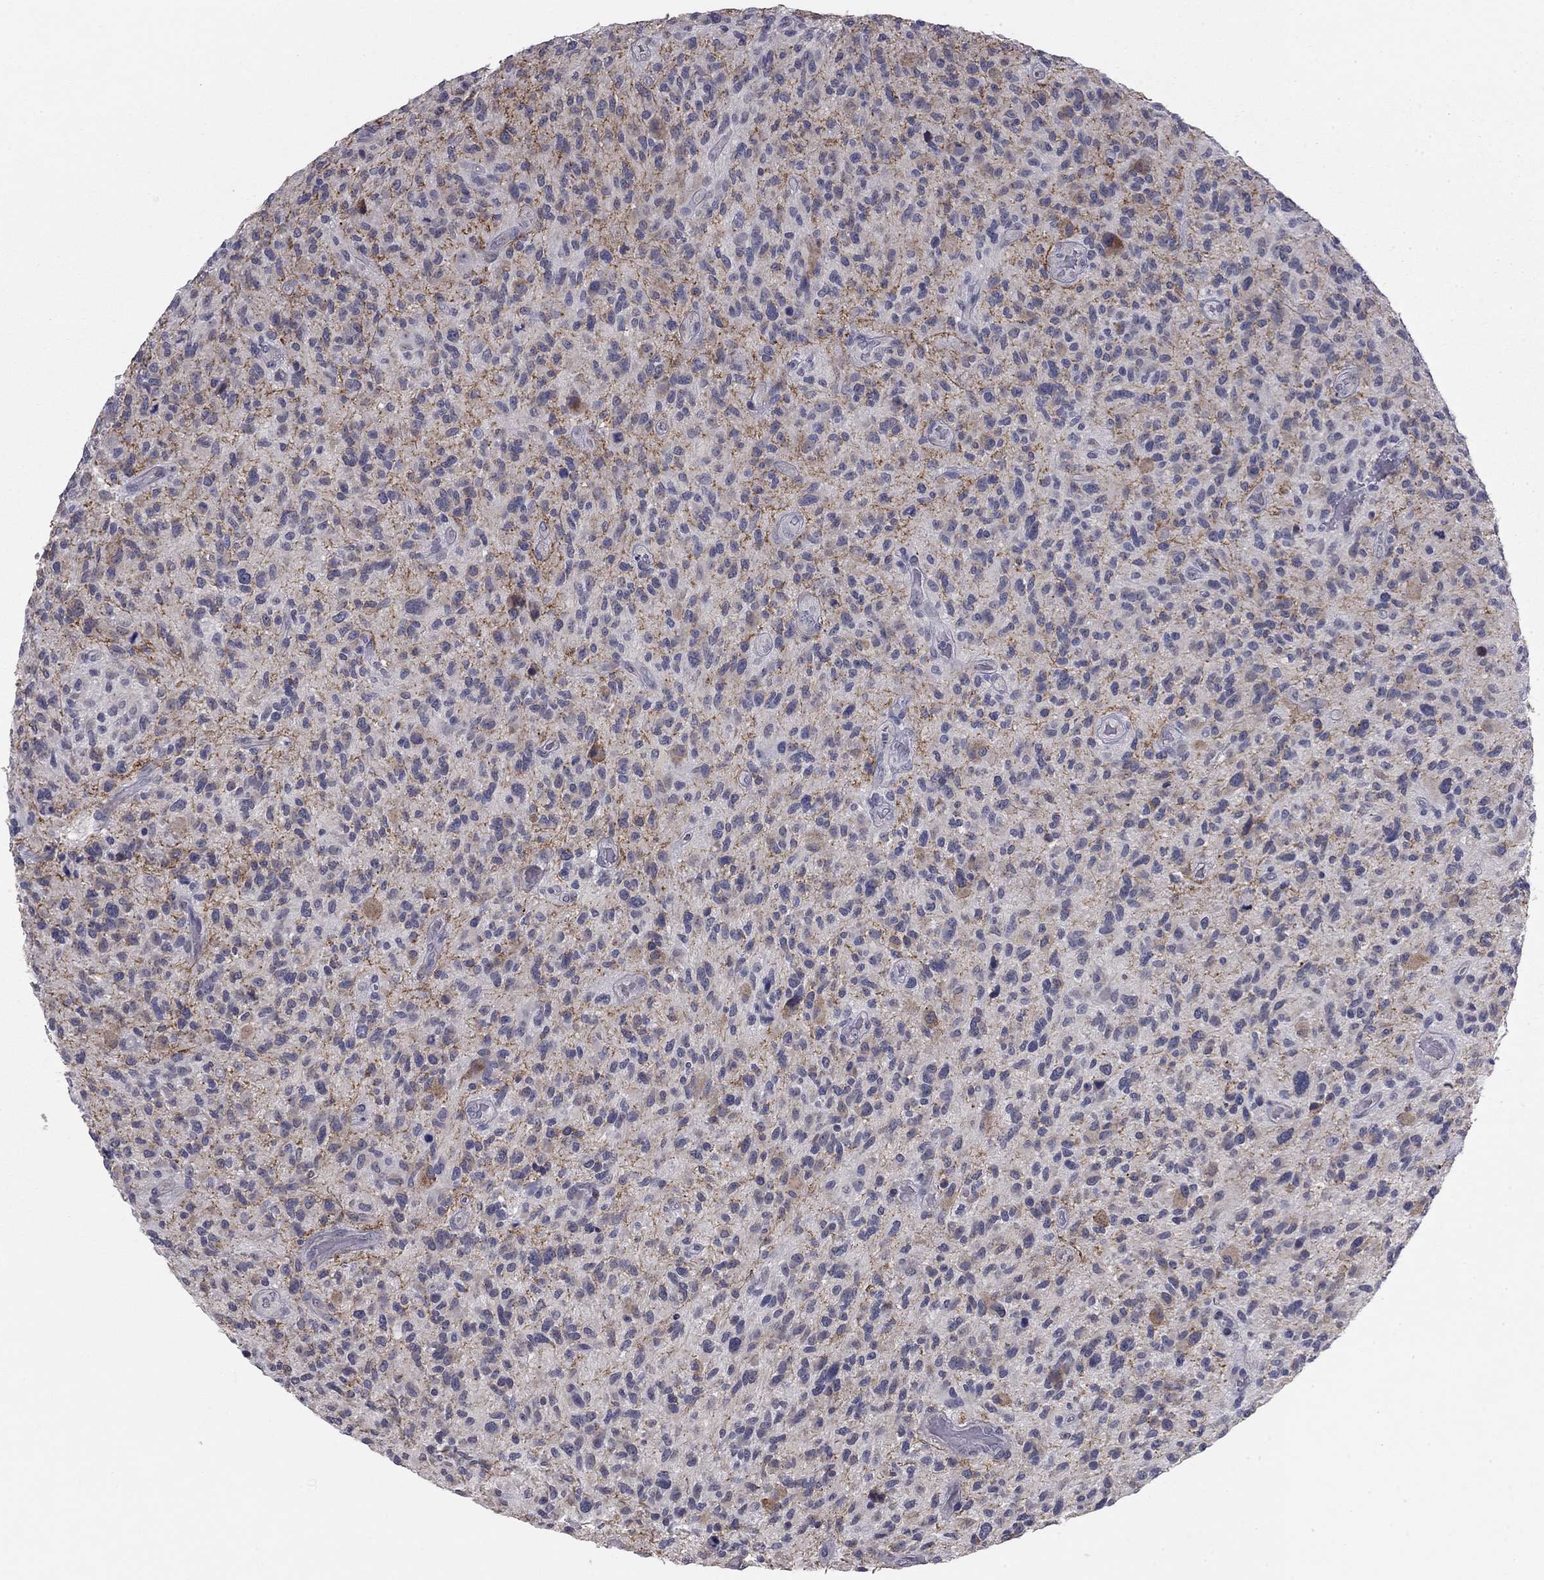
{"staining": {"intensity": "negative", "quantity": "none", "location": "none"}, "tissue": "glioma", "cell_type": "Tumor cells", "image_type": "cancer", "snomed": [{"axis": "morphology", "description": "Glioma, malignant, High grade"}, {"axis": "topography", "description": "Brain"}], "caption": "There is no significant positivity in tumor cells of glioma. (DAB IHC visualized using brightfield microscopy, high magnification).", "gene": "PRRT2", "patient": {"sex": "male", "age": 47}}